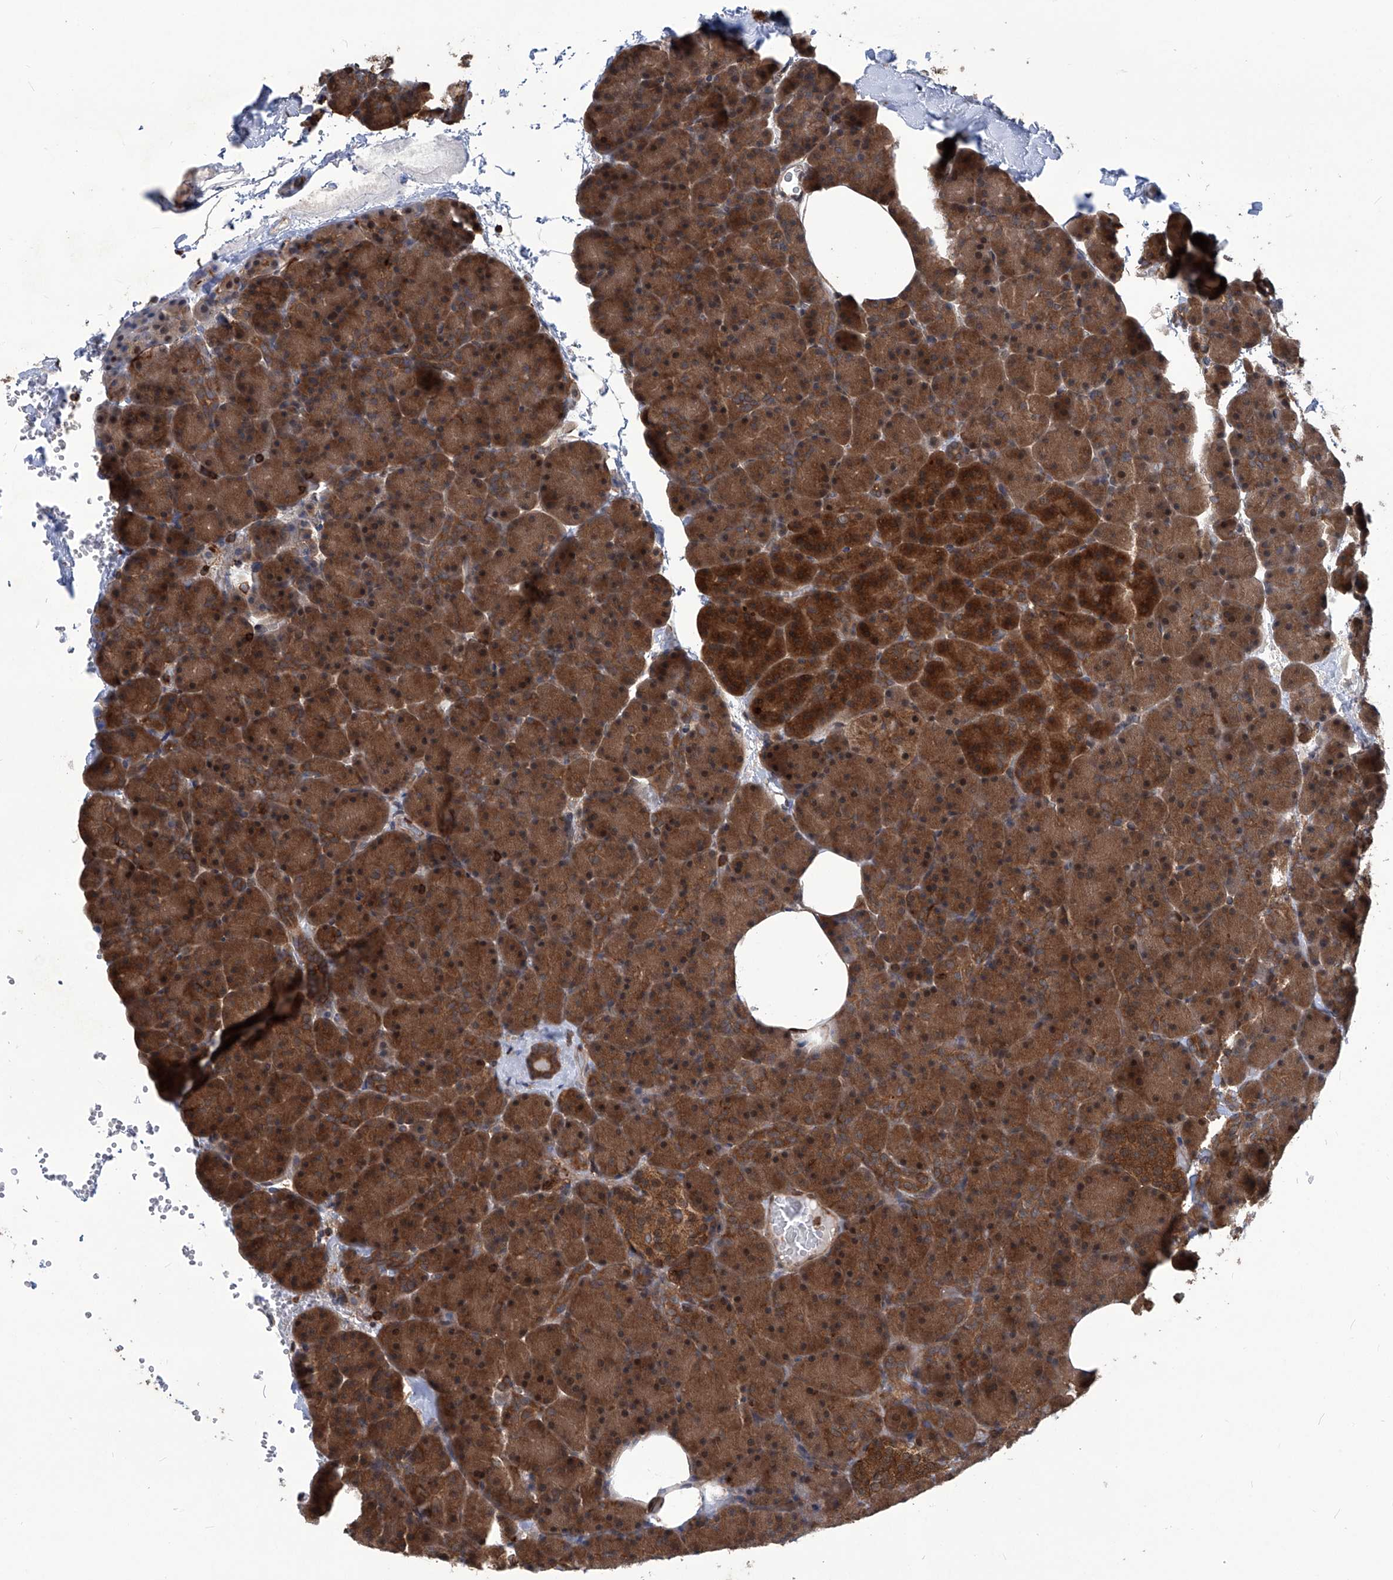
{"staining": {"intensity": "strong", "quantity": ">75%", "location": "cytoplasmic/membranous,nuclear"}, "tissue": "pancreas", "cell_type": "Exocrine glandular cells", "image_type": "normal", "snomed": [{"axis": "morphology", "description": "Normal tissue, NOS"}, {"axis": "morphology", "description": "Carcinoid, malignant, NOS"}, {"axis": "topography", "description": "Pancreas"}], "caption": "Immunohistochemical staining of benign pancreas displays >75% levels of strong cytoplasmic/membranous,nuclear protein expression in approximately >75% of exocrine glandular cells. (IHC, brightfield microscopy, high magnification).", "gene": "PSMB1", "patient": {"sex": "female", "age": 35}}